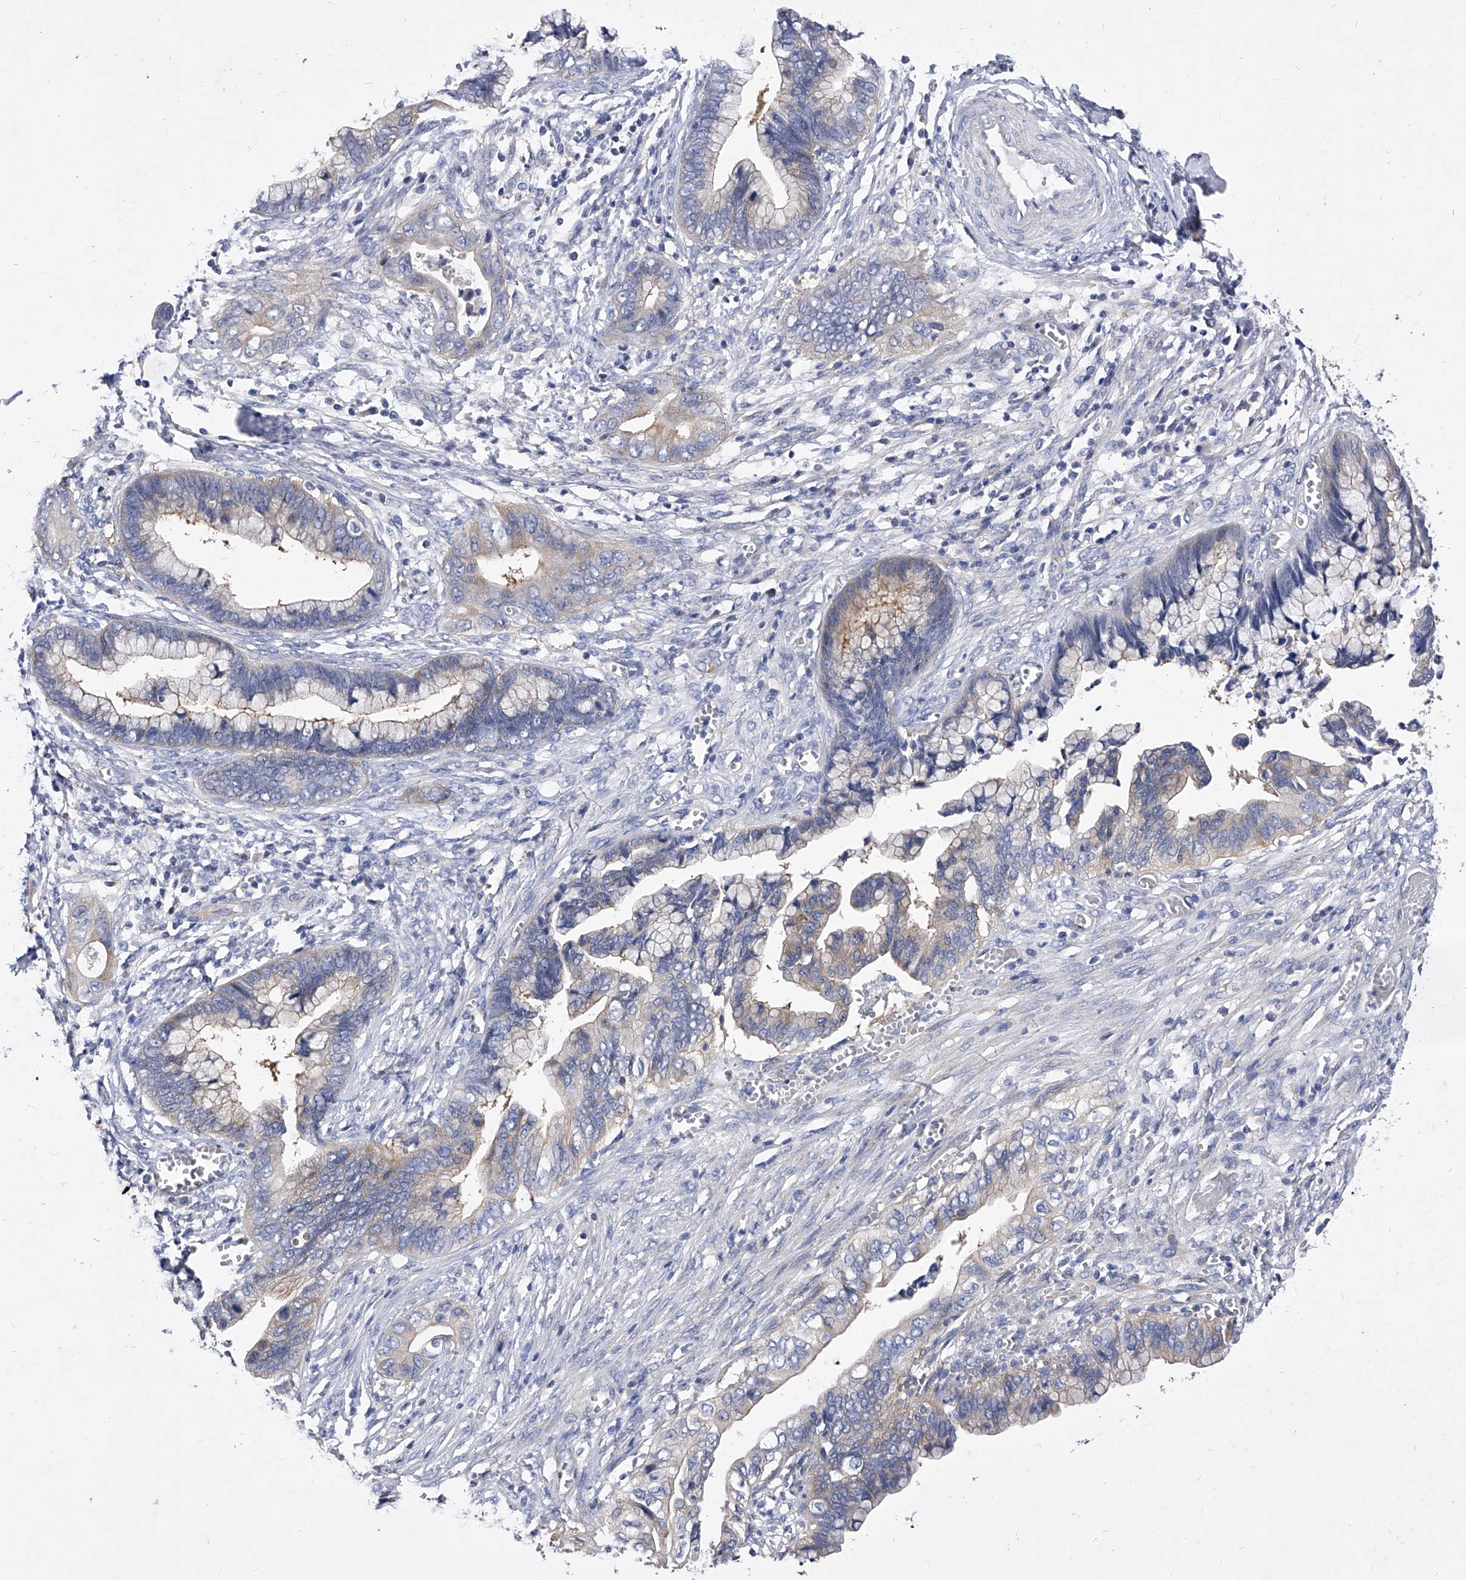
{"staining": {"intensity": "weak", "quantity": "25%-75%", "location": "cytoplasmic/membranous"}, "tissue": "cervical cancer", "cell_type": "Tumor cells", "image_type": "cancer", "snomed": [{"axis": "morphology", "description": "Adenocarcinoma, NOS"}, {"axis": "topography", "description": "Cervix"}], "caption": "A photomicrograph of cervical cancer stained for a protein demonstrates weak cytoplasmic/membranous brown staining in tumor cells.", "gene": "PPP5C", "patient": {"sex": "female", "age": 44}}